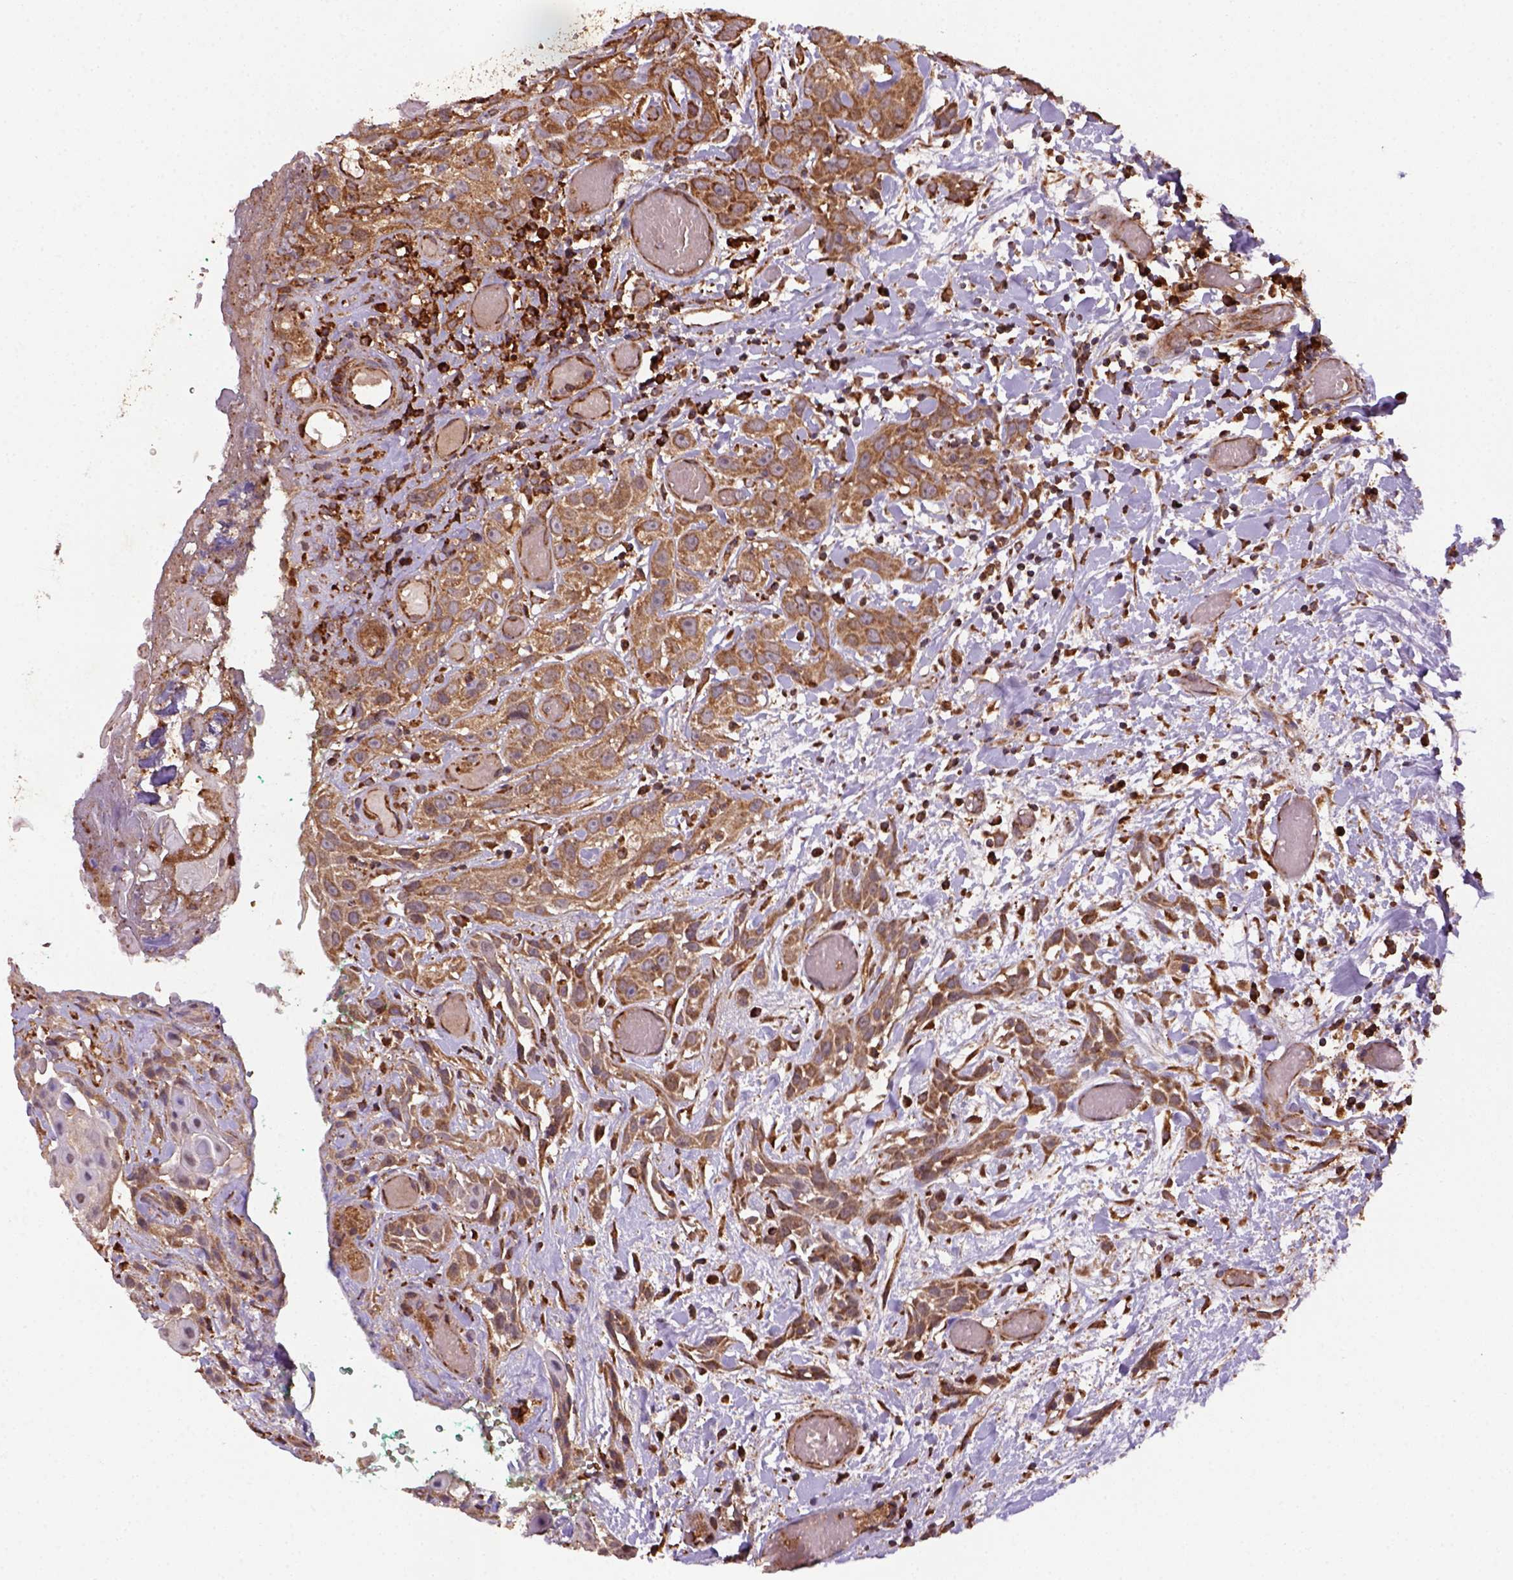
{"staining": {"intensity": "moderate", "quantity": ">75%", "location": "cytoplasmic/membranous"}, "tissue": "head and neck cancer", "cell_type": "Tumor cells", "image_type": "cancer", "snomed": [{"axis": "morphology", "description": "Normal tissue, NOS"}, {"axis": "morphology", "description": "Squamous cell carcinoma, NOS"}, {"axis": "topography", "description": "Oral tissue"}, {"axis": "topography", "description": "Salivary gland"}, {"axis": "topography", "description": "Head-Neck"}], "caption": "Head and neck cancer (squamous cell carcinoma) was stained to show a protein in brown. There is medium levels of moderate cytoplasmic/membranous expression in approximately >75% of tumor cells. Immunohistochemistry stains the protein in brown and the nuclei are stained blue.", "gene": "MAPK8IP3", "patient": {"sex": "female", "age": 62}}